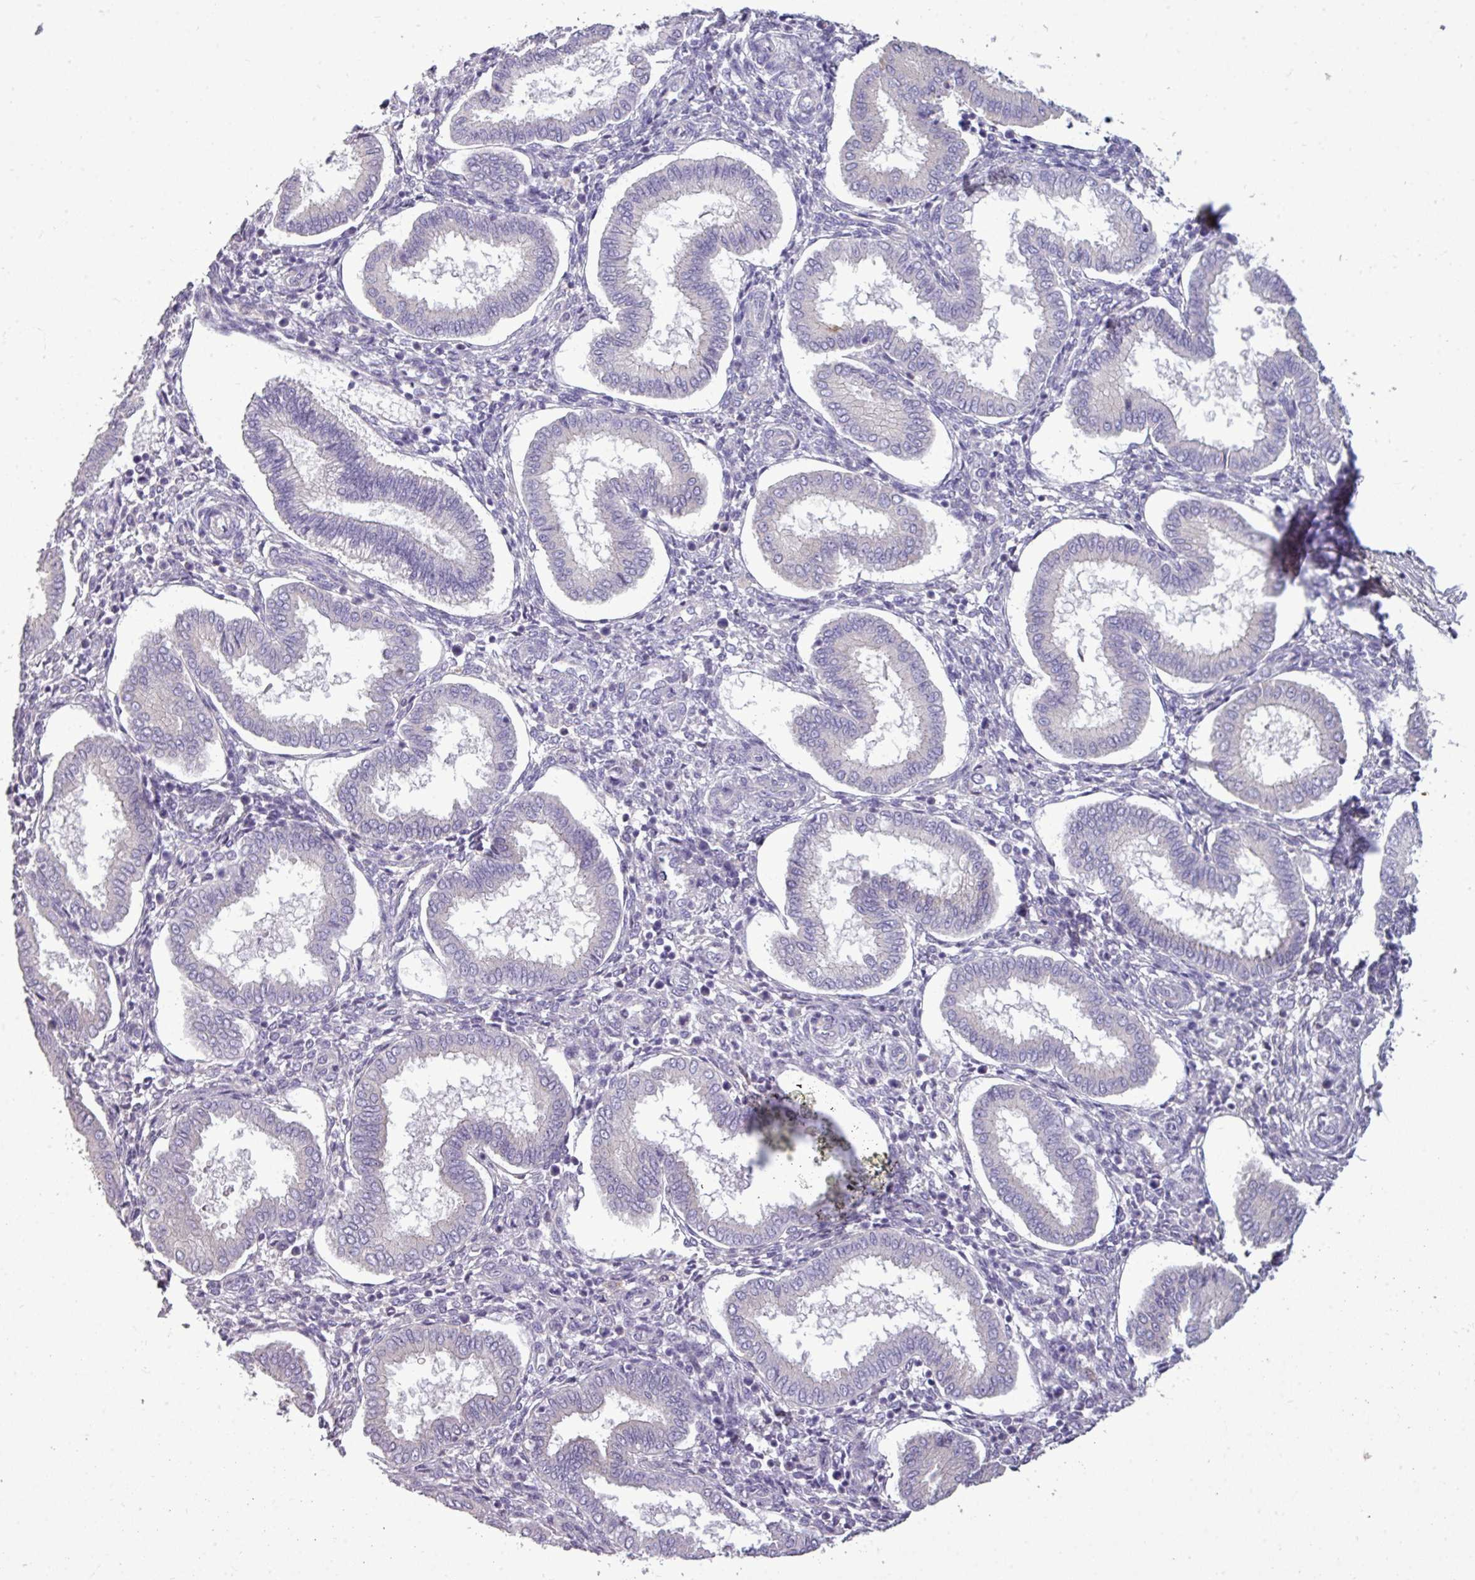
{"staining": {"intensity": "negative", "quantity": "none", "location": "none"}, "tissue": "endometrium", "cell_type": "Cells in endometrial stroma", "image_type": "normal", "snomed": [{"axis": "morphology", "description": "Normal tissue, NOS"}, {"axis": "topography", "description": "Endometrium"}], "caption": "The photomicrograph exhibits no staining of cells in endometrial stroma in benign endometrium. (DAB (3,3'-diaminobenzidine) immunohistochemistry, high magnification).", "gene": "DNAAF9", "patient": {"sex": "female", "age": 24}}